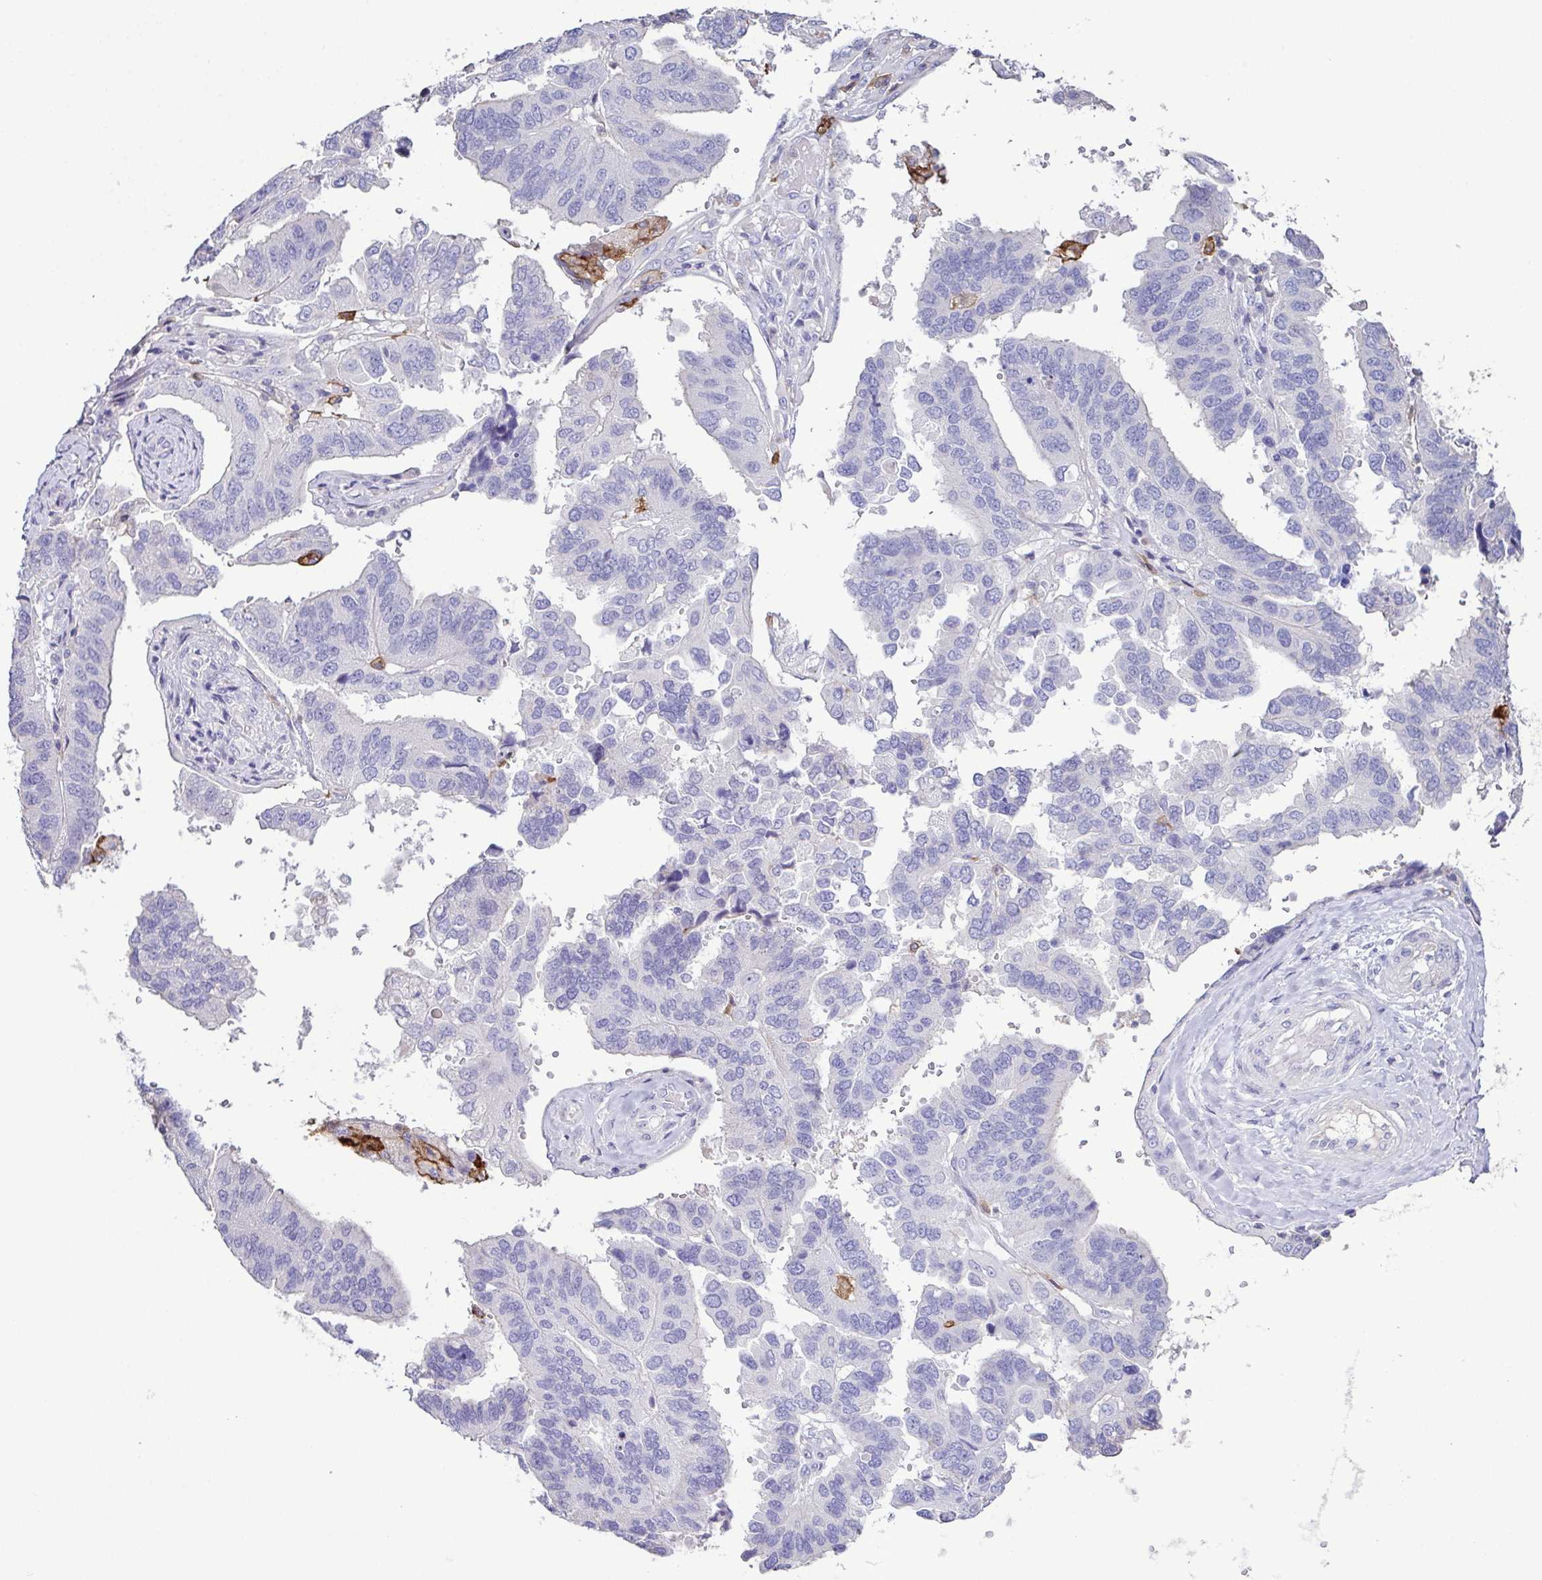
{"staining": {"intensity": "negative", "quantity": "none", "location": "none"}, "tissue": "ovarian cancer", "cell_type": "Tumor cells", "image_type": "cancer", "snomed": [{"axis": "morphology", "description": "Cystadenocarcinoma, serous, NOS"}, {"axis": "topography", "description": "Ovary"}], "caption": "Serous cystadenocarcinoma (ovarian) was stained to show a protein in brown. There is no significant expression in tumor cells. (Immunohistochemistry, brightfield microscopy, high magnification).", "gene": "MARCO", "patient": {"sex": "female", "age": 79}}